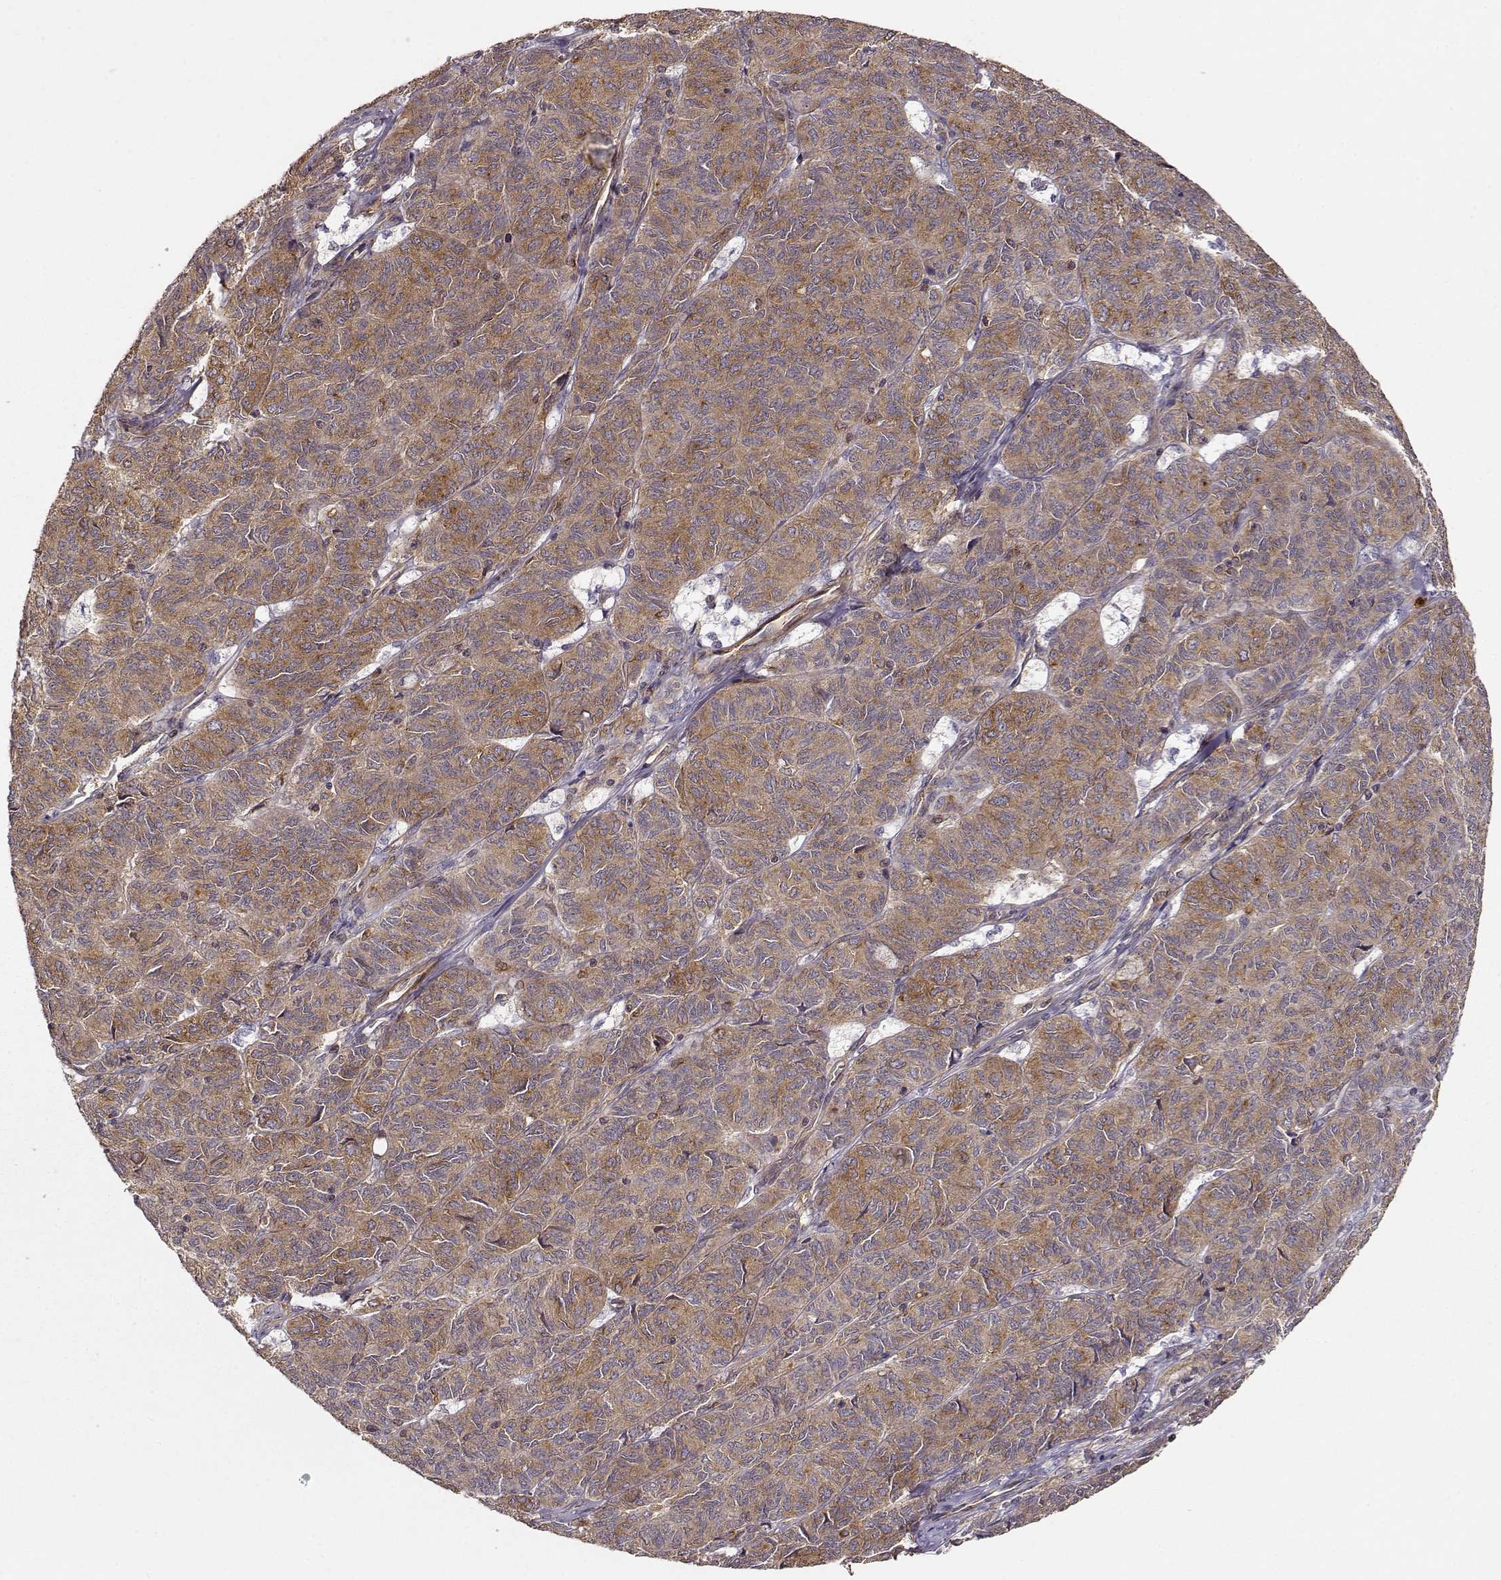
{"staining": {"intensity": "moderate", "quantity": ">75%", "location": "cytoplasmic/membranous"}, "tissue": "ovarian cancer", "cell_type": "Tumor cells", "image_type": "cancer", "snomed": [{"axis": "morphology", "description": "Carcinoma, endometroid"}, {"axis": "topography", "description": "Ovary"}], "caption": "Immunohistochemical staining of human endometroid carcinoma (ovarian) displays medium levels of moderate cytoplasmic/membranous protein staining in about >75% of tumor cells. (IHC, brightfield microscopy, high magnification).", "gene": "ARHGEF2", "patient": {"sex": "female", "age": 80}}